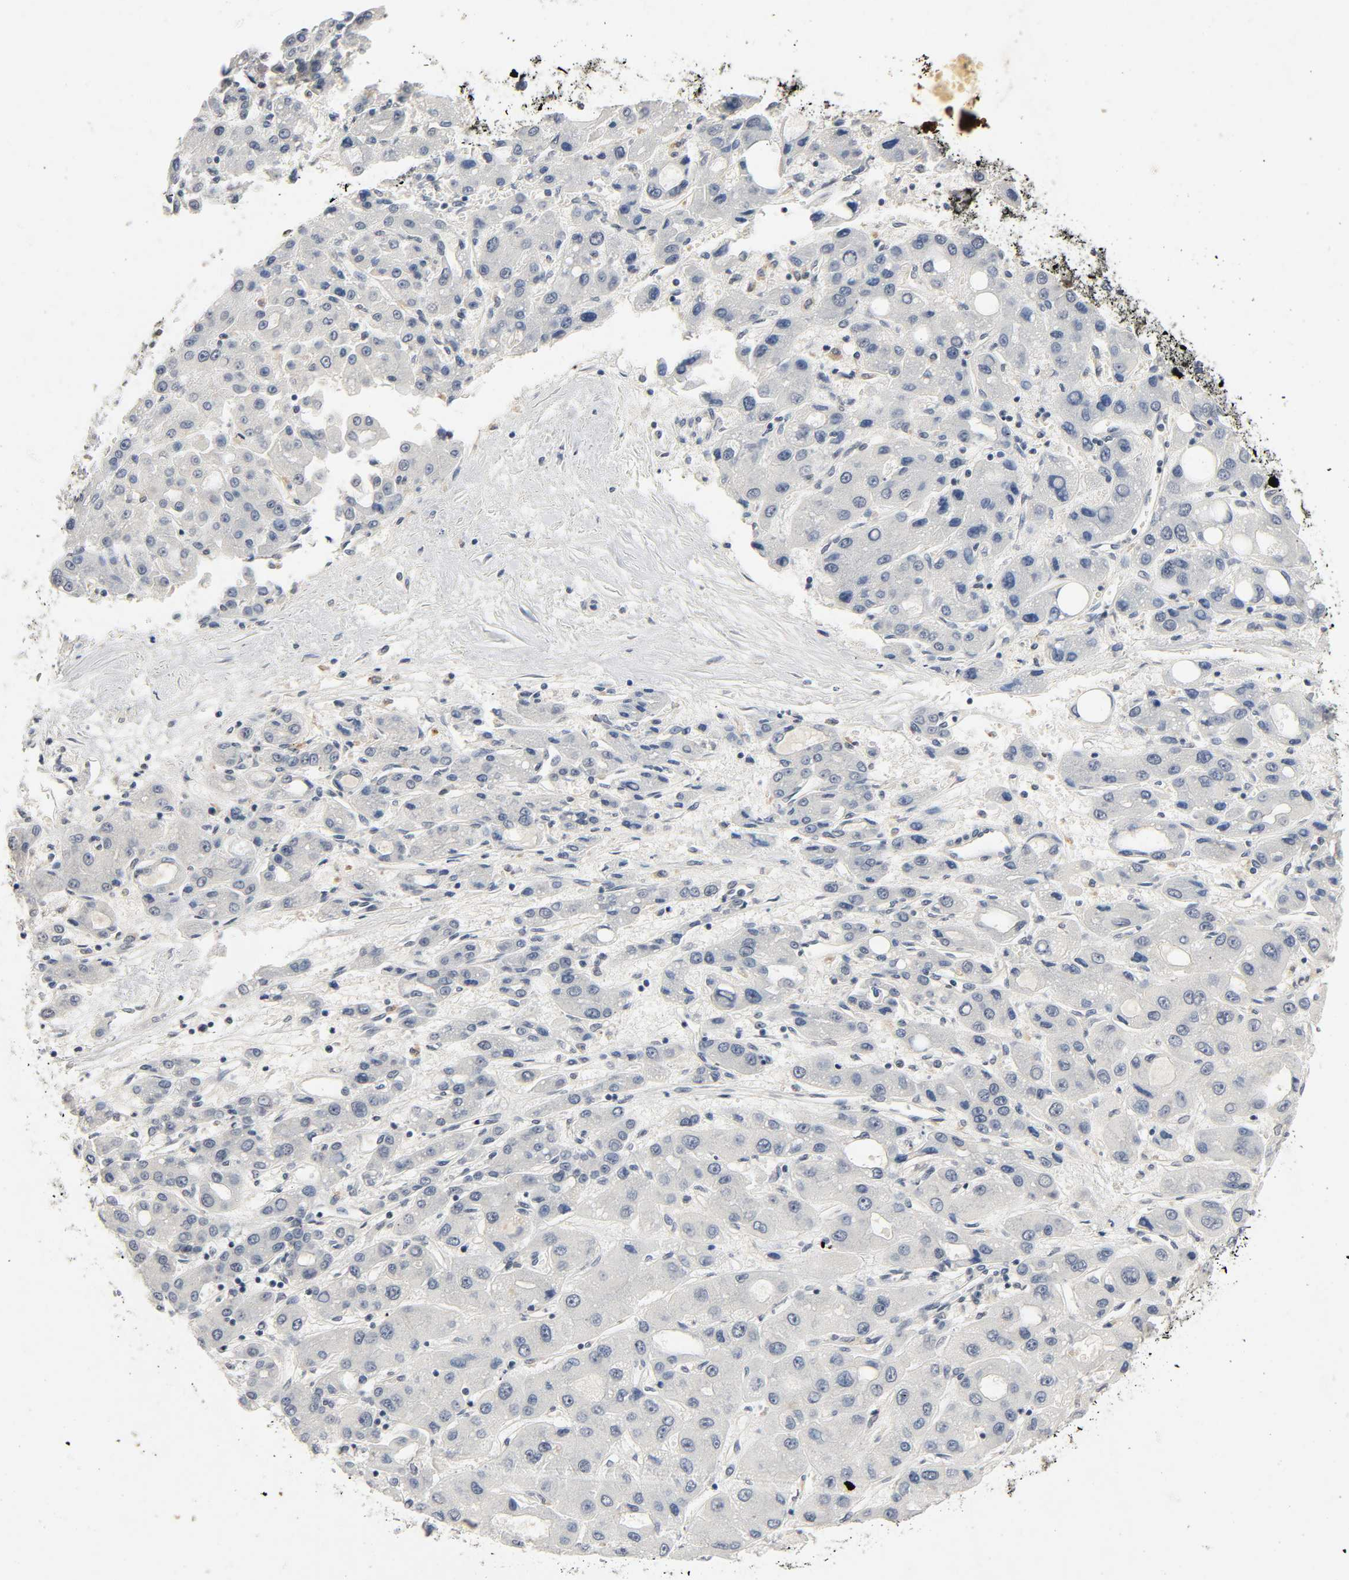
{"staining": {"intensity": "negative", "quantity": "none", "location": "none"}, "tissue": "liver cancer", "cell_type": "Tumor cells", "image_type": "cancer", "snomed": [{"axis": "morphology", "description": "Carcinoma, Hepatocellular, NOS"}, {"axis": "topography", "description": "Liver"}], "caption": "IHC micrograph of neoplastic tissue: liver cancer stained with DAB (3,3'-diaminobenzidine) exhibits no significant protein positivity in tumor cells.", "gene": "MAPKAPK5", "patient": {"sex": "male", "age": 55}}